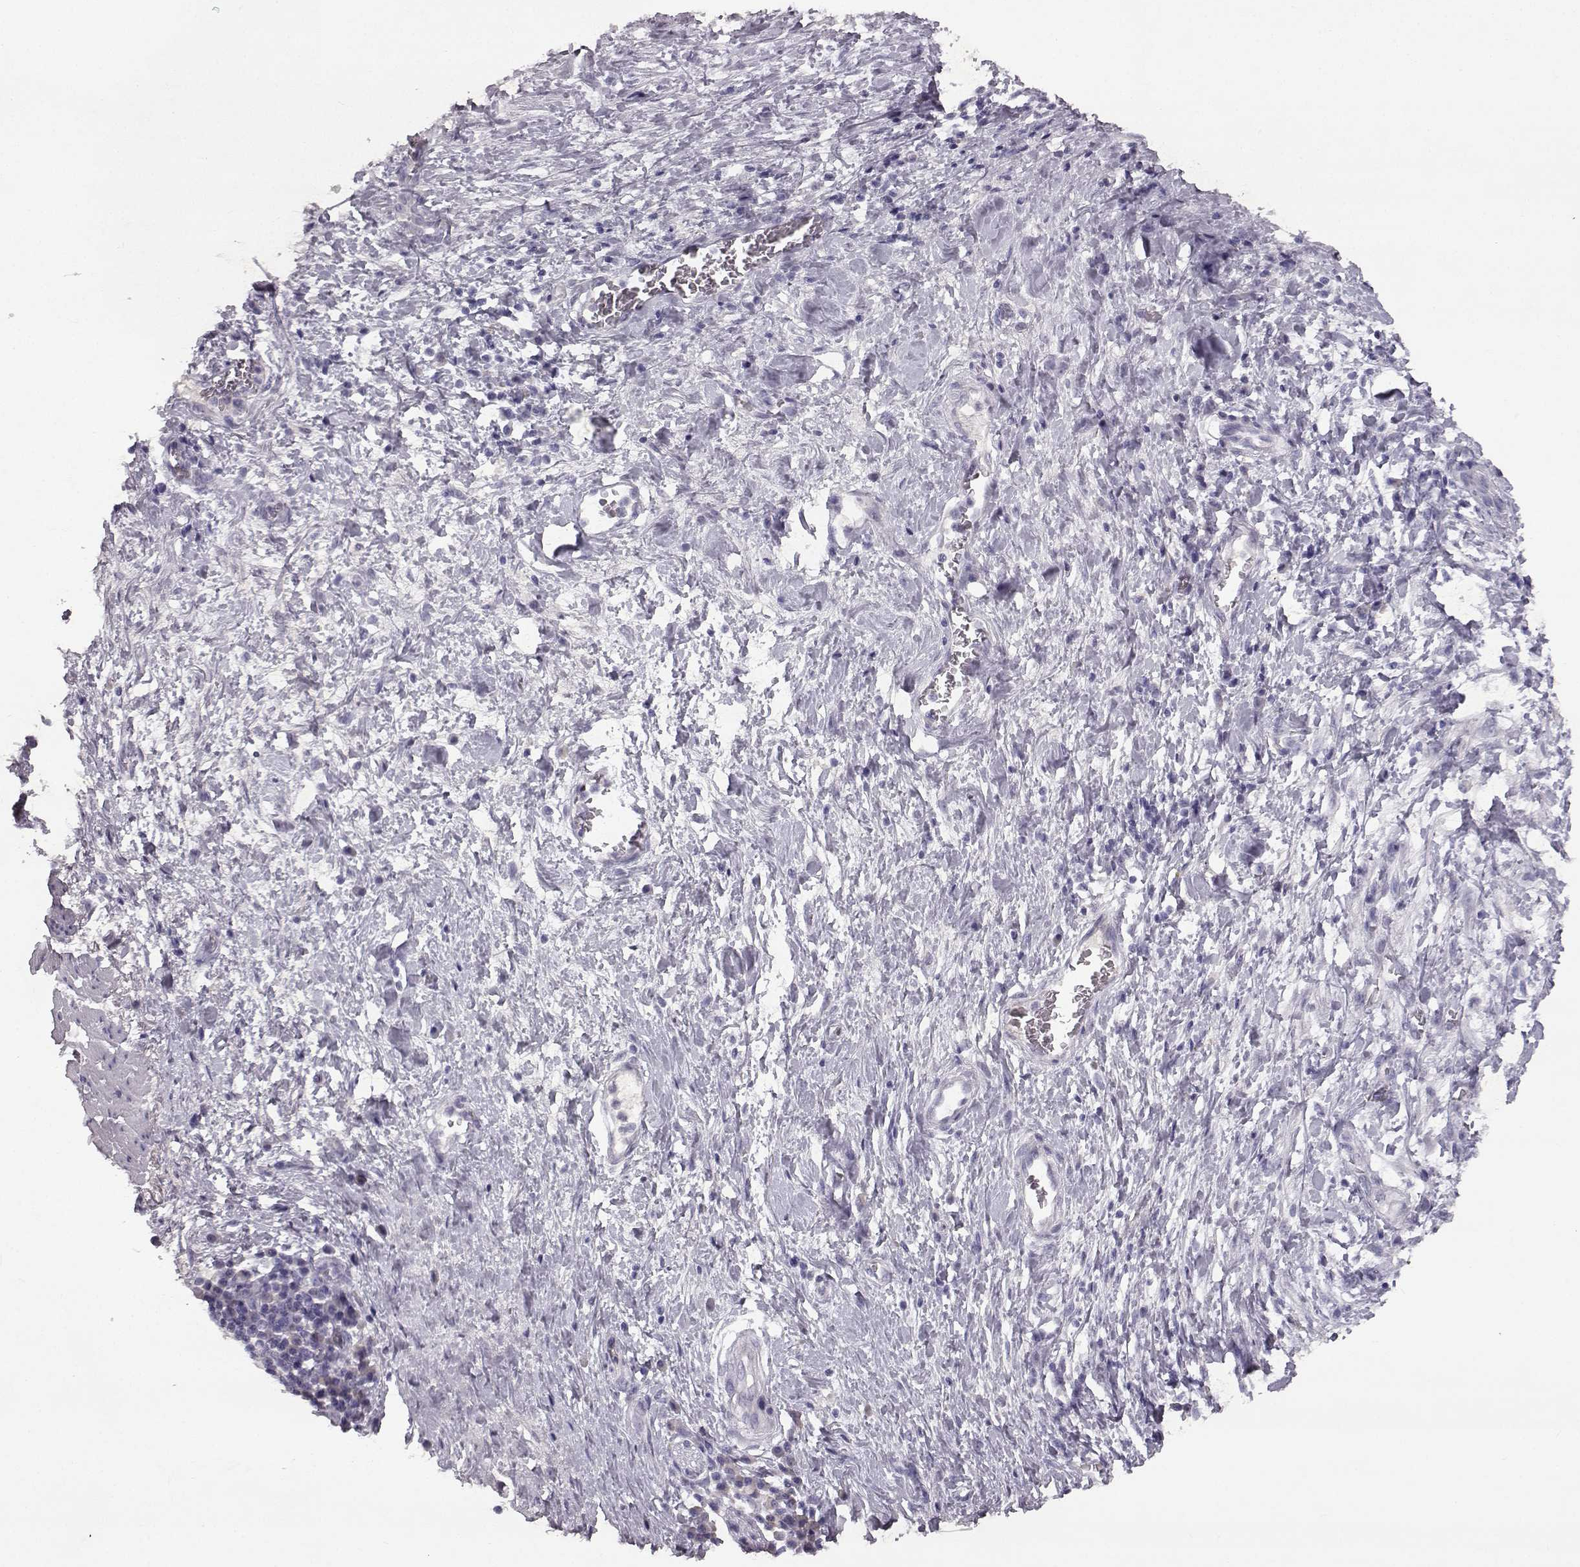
{"staining": {"intensity": "negative", "quantity": "none", "location": "none"}, "tissue": "stomach cancer", "cell_type": "Tumor cells", "image_type": "cancer", "snomed": [{"axis": "morphology", "description": "Normal tissue, NOS"}, {"axis": "morphology", "description": "Adenocarcinoma, NOS"}, {"axis": "topography", "description": "Stomach"}], "caption": "Immunohistochemical staining of human stomach cancer demonstrates no significant expression in tumor cells.", "gene": "SPAG17", "patient": {"sex": "female", "age": 64}}